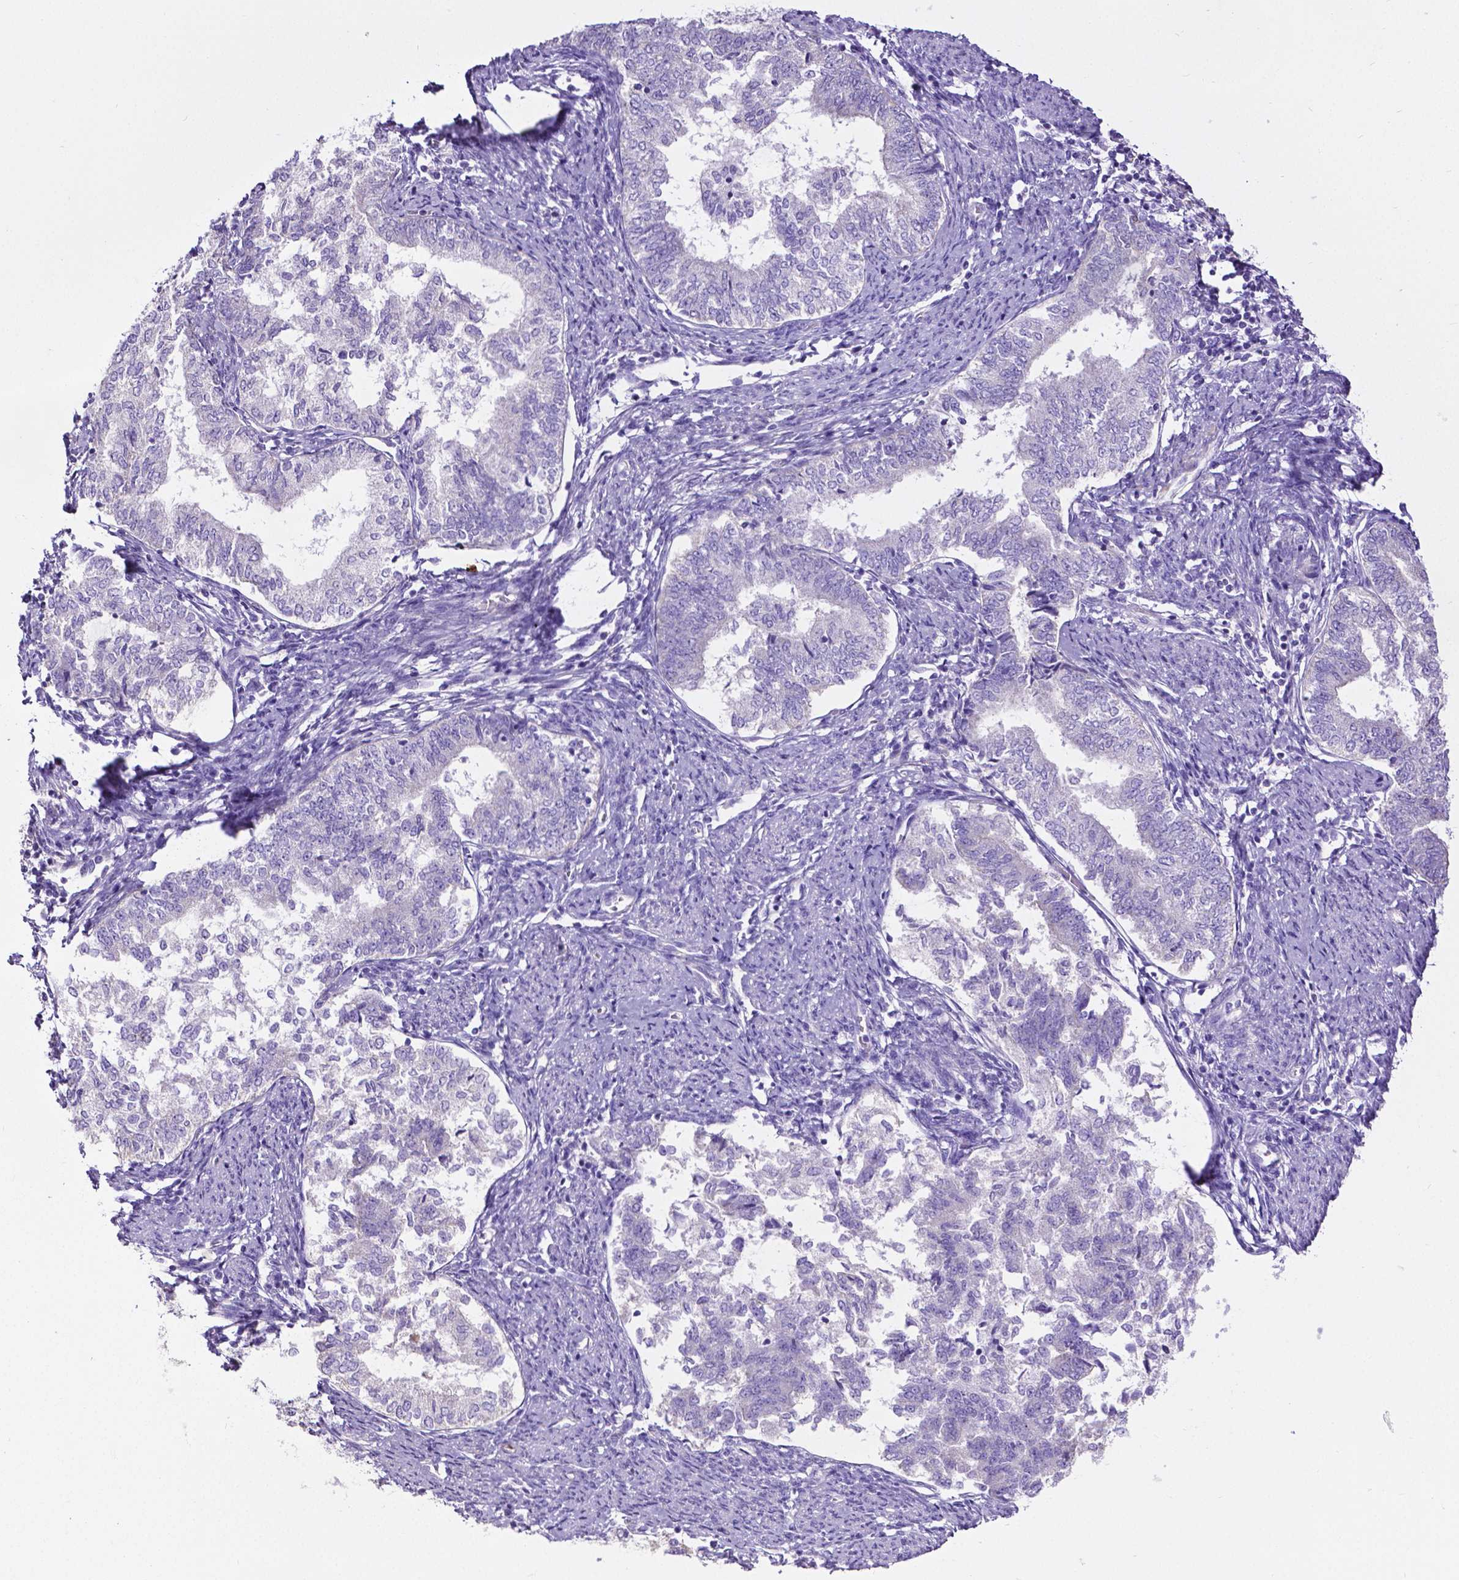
{"staining": {"intensity": "negative", "quantity": "none", "location": "none"}, "tissue": "endometrial cancer", "cell_type": "Tumor cells", "image_type": "cancer", "snomed": [{"axis": "morphology", "description": "Adenocarcinoma, NOS"}, {"axis": "topography", "description": "Endometrium"}], "caption": "There is no significant expression in tumor cells of endometrial cancer (adenocarcinoma).", "gene": "MMP9", "patient": {"sex": "female", "age": 65}}